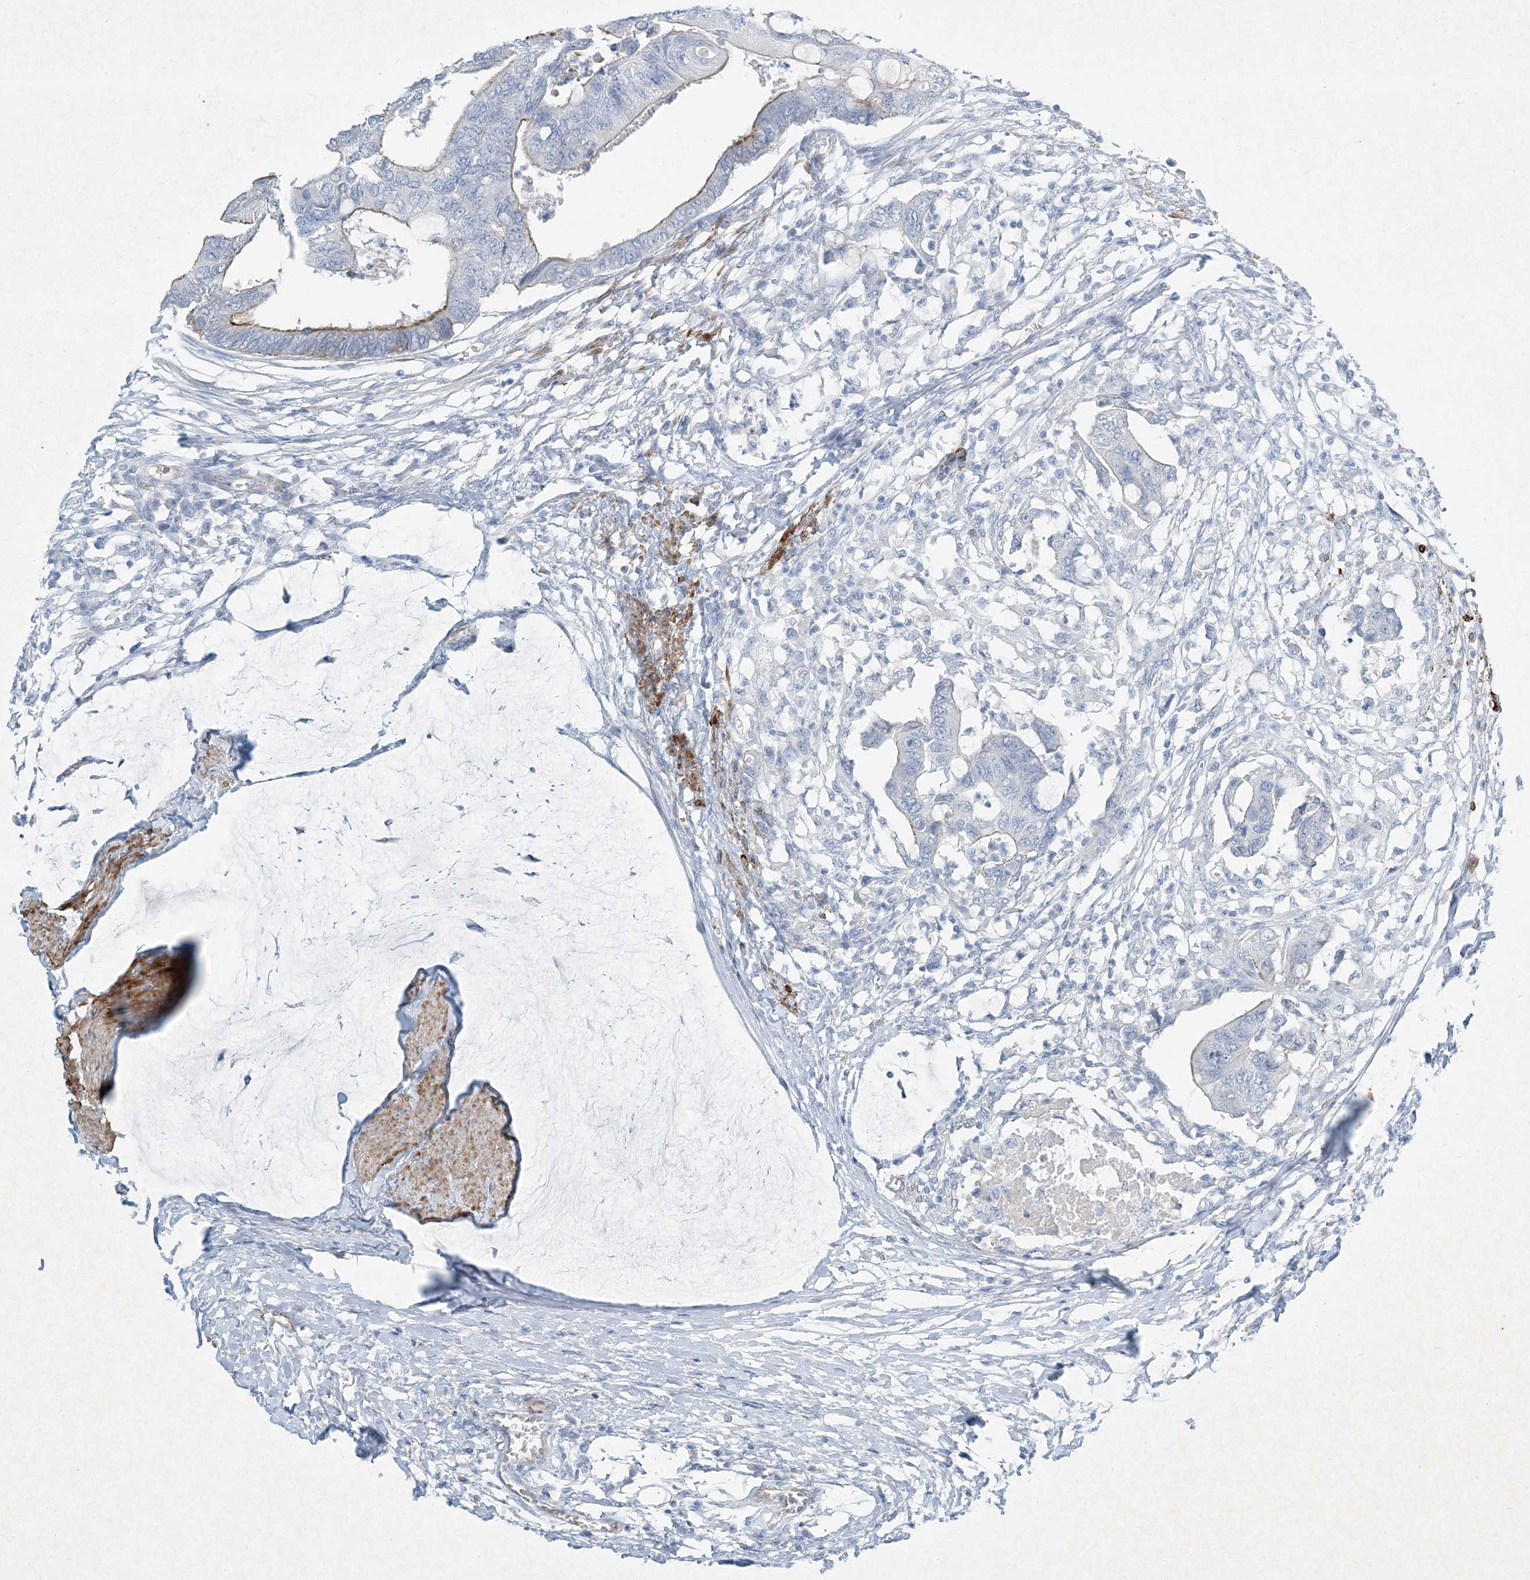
{"staining": {"intensity": "moderate", "quantity": "<25%", "location": "cytoplasmic/membranous"}, "tissue": "colorectal cancer", "cell_type": "Tumor cells", "image_type": "cancer", "snomed": [{"axis": "morphology", "description": "Normal tissue, NOS"}, {"axis": "morphology", "description": "Adenocarcinoma, NOS"}, {"axis": "topography", "description": "Rectum"}, {"axis": "topography", "description": "Peripheral nerve tissue"}], "caption": "Human colorectal adenocarcinoma stained for a protein (brown) demonstrates moderate cytoplasmic/membranous positive expression in about <25% of tumor cells.", "gene": "PGM5", "patient": {"sex": "male", "age": 92}}